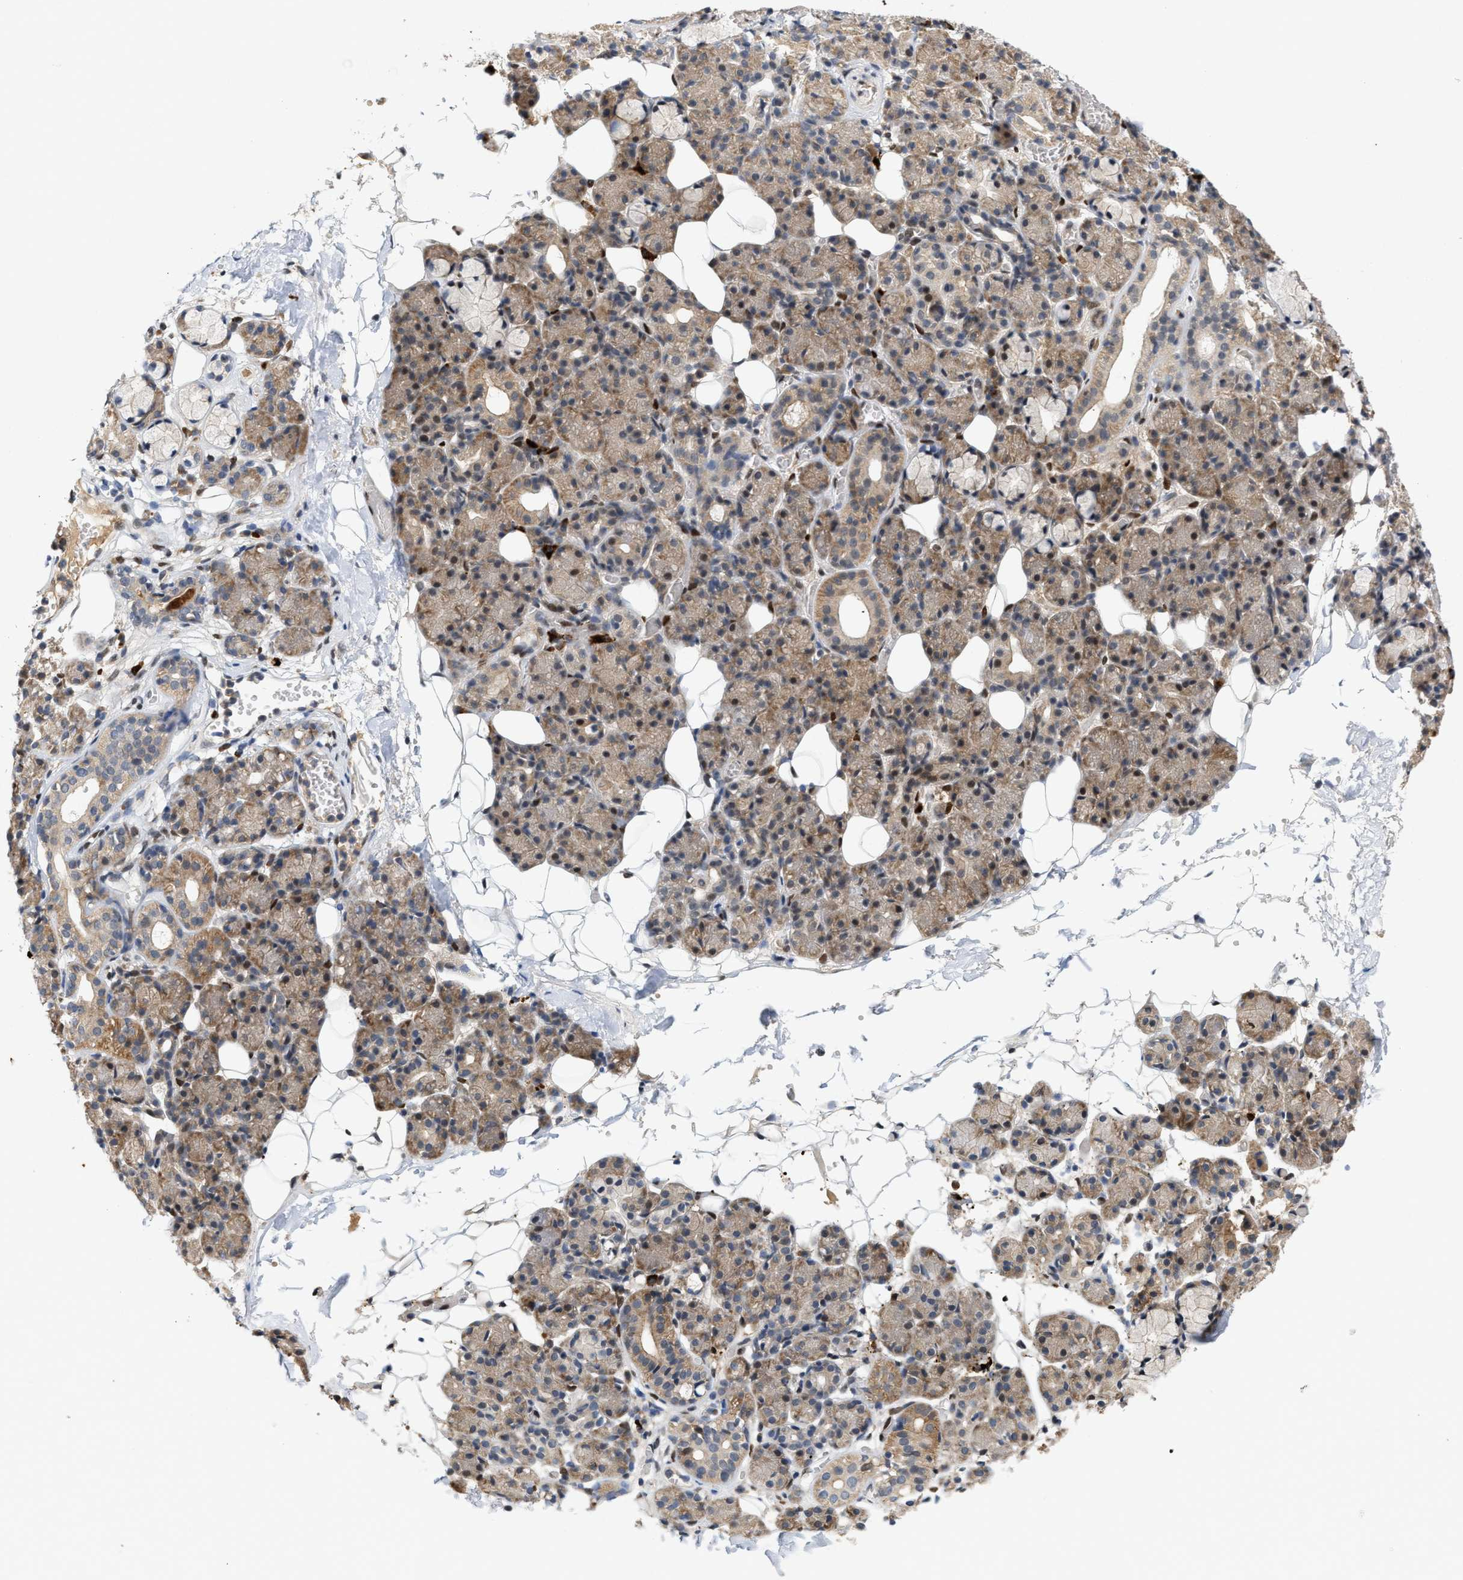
{"staining": {"intensity": "moderate", "quantity": "25%-75%", "location": "cytoplasmic/membranous,nuclear"}, "tissue": "salivary gland", "cell_type": "Glandular cells", "image_type": "normal", "snomed": [{"axis": "morphology", "description": "Normal tissue, NOS"}, {"axis": "topography", "description": "Salivary gland"}], "caption": "The photomicrograph reveals a brown stain indicating the presence of a protein in the cytoplasmic/membranous,nuclear of glandular cells in salivary gland. Using DAB (brown) and hematoxylin (blue) stains, captured at high magnification using brightfield microscopy.", "gene": "TCF4", "patient": {"sex": "male", "age": 63}}